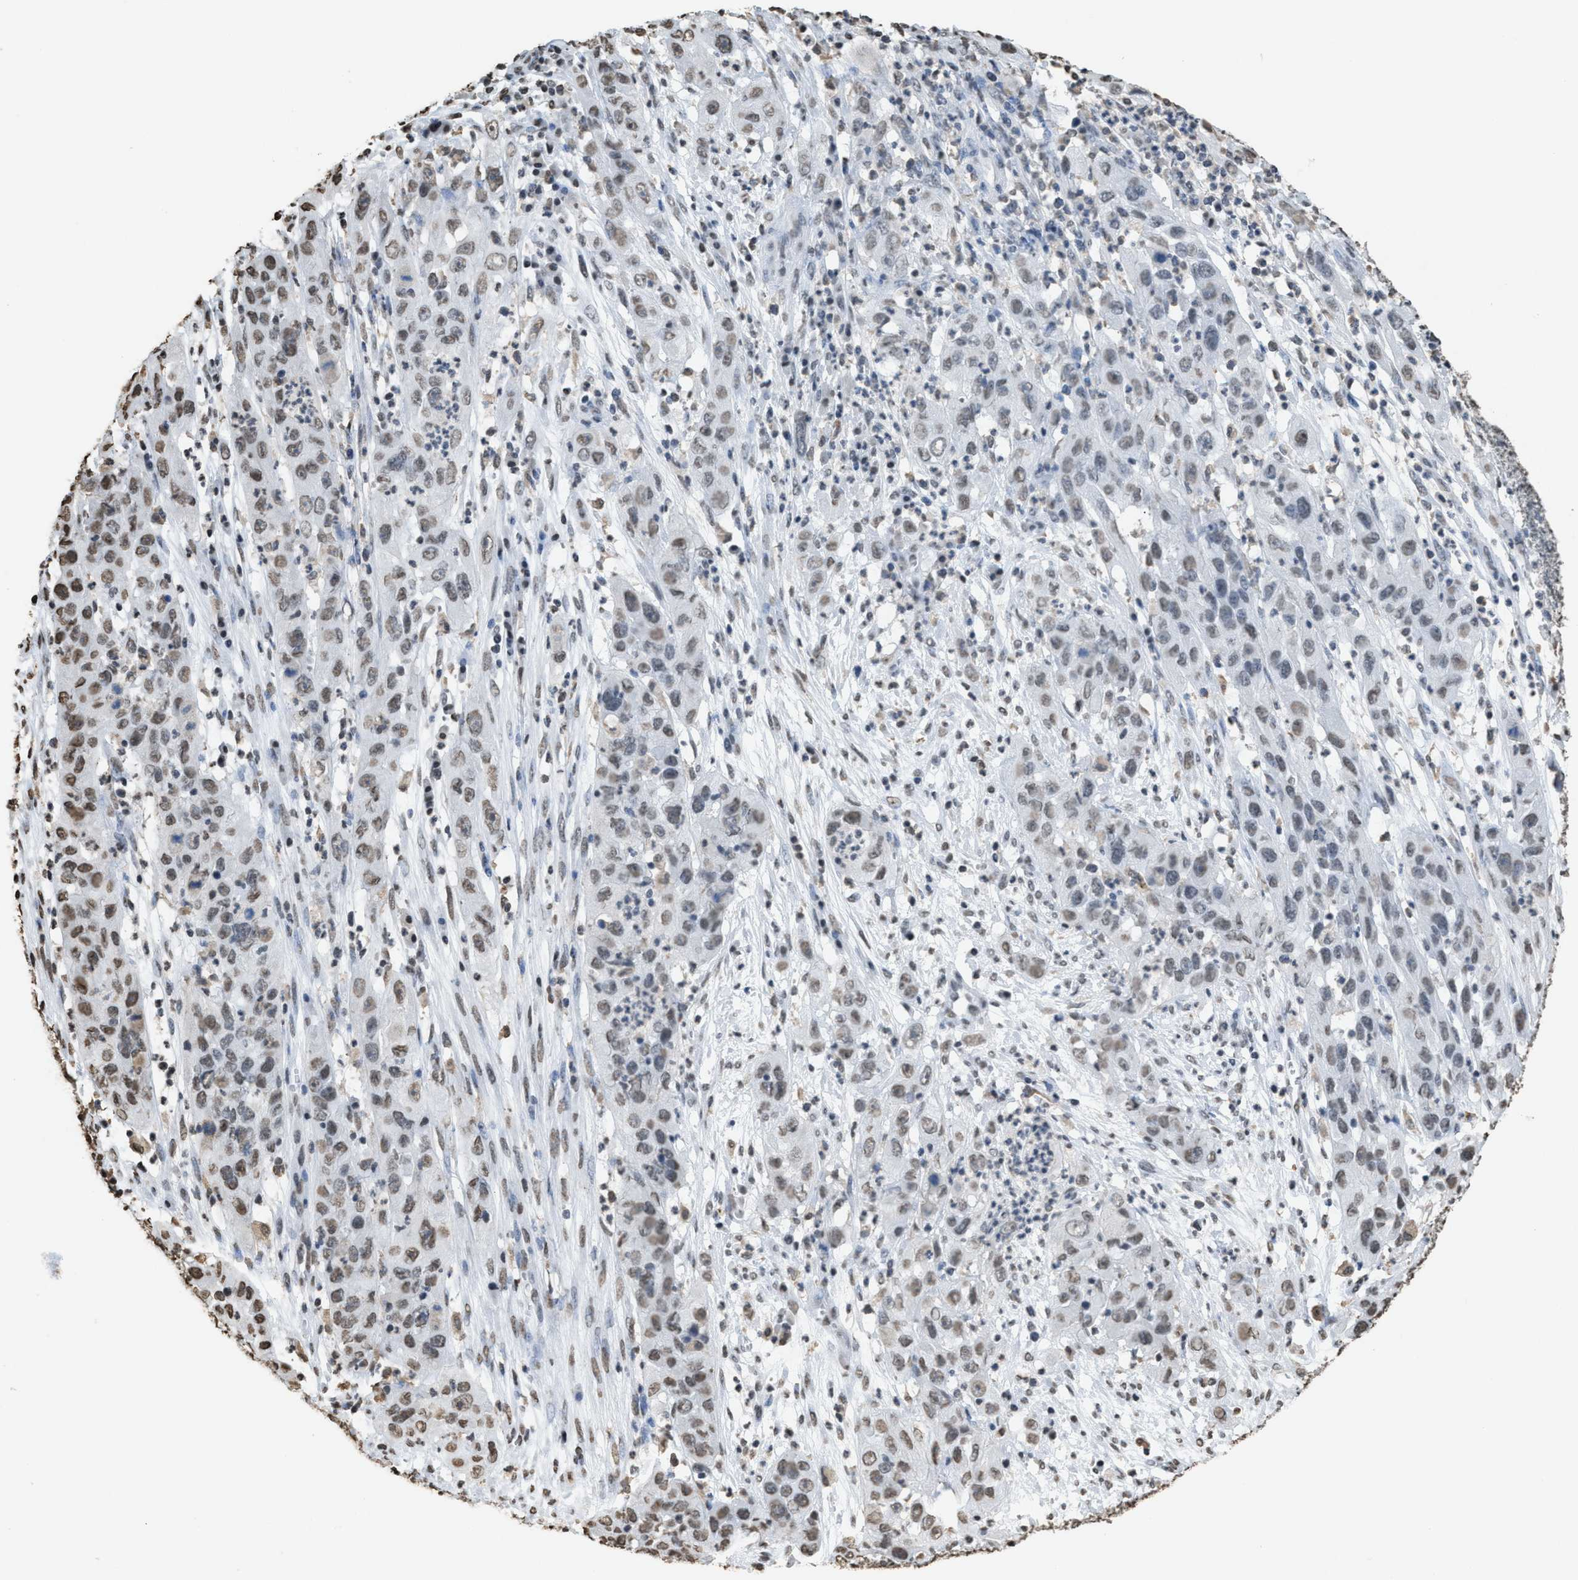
{"staining": {"intensity": "moderate", "quantity": "<25%", "location": "nuclear"}, "tissue": "cervical cancer", "cell_type": "Tumor cells", "image_type": "cancer", "snomed": [{"axis": "morphology", "description": "Squamous cell carcinoma, NOS"}, {"axis": "topography", "description": "Cervix"}], "caption": "High-power microscopy captured an IHC histopathology image of cervical cancer, revealing moderate nuclear positivity in about <25% of tumor cells.", "gene": "NUP88", "patient": {"sex": "female", "age": 32}}